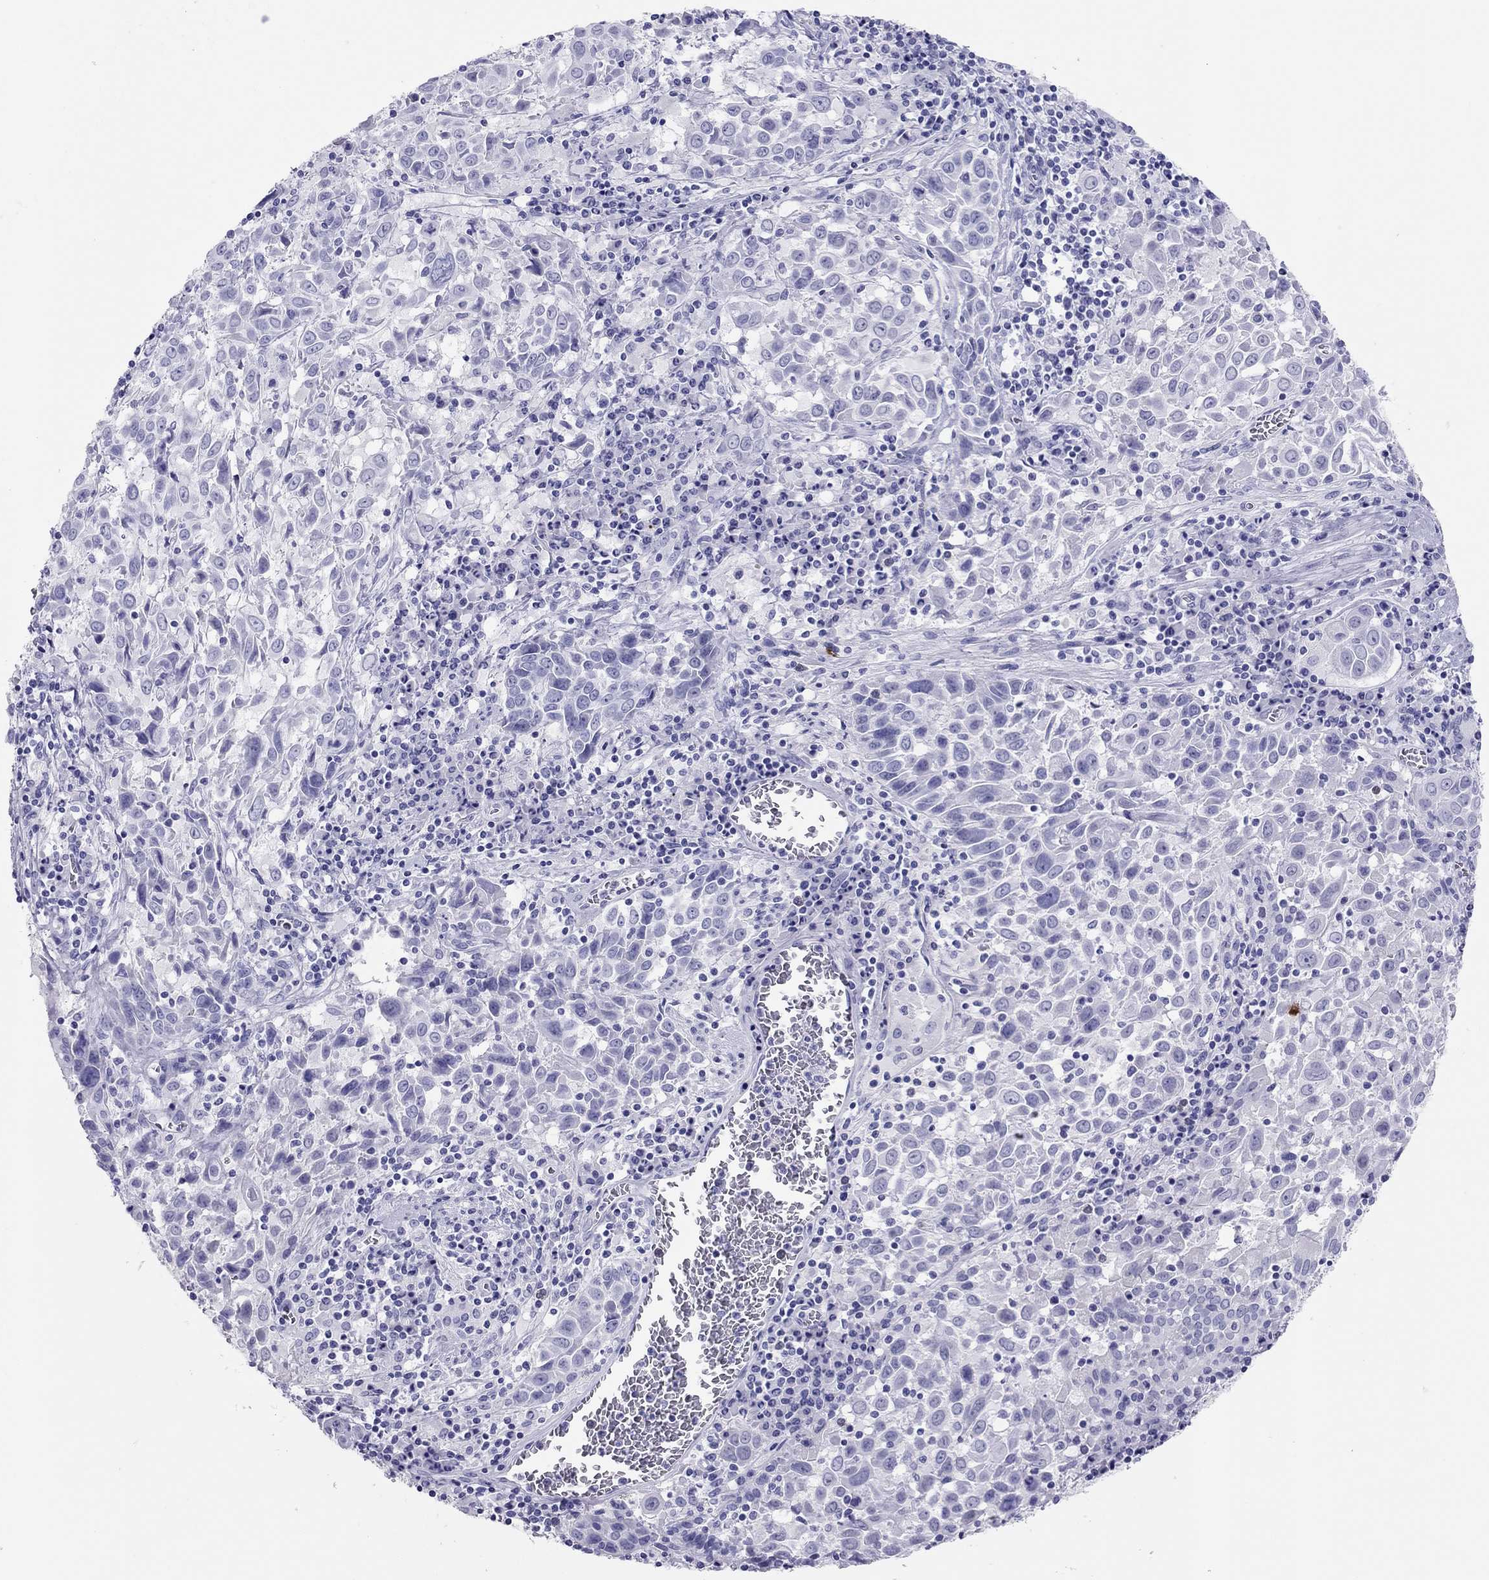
{"staining": {"intensity": "negative", "quantity": "none", "location": "none"}, "tissue": "lung cancer", "cell_type": "Tumor cells", "image_type": "cancer", "snomed": [{"axis": "morphology", "description": "Squamous cell carcinoma, NOS"}, {"axis": "topography", "description": "Lung"}], "caption": "This is a image of immunohistochemistry staining of squamous cell carcinoma (lung), which shows no expression in tumor cells.", "gene": "TSHB", "patient": {"sex": "male", "age": 57}}